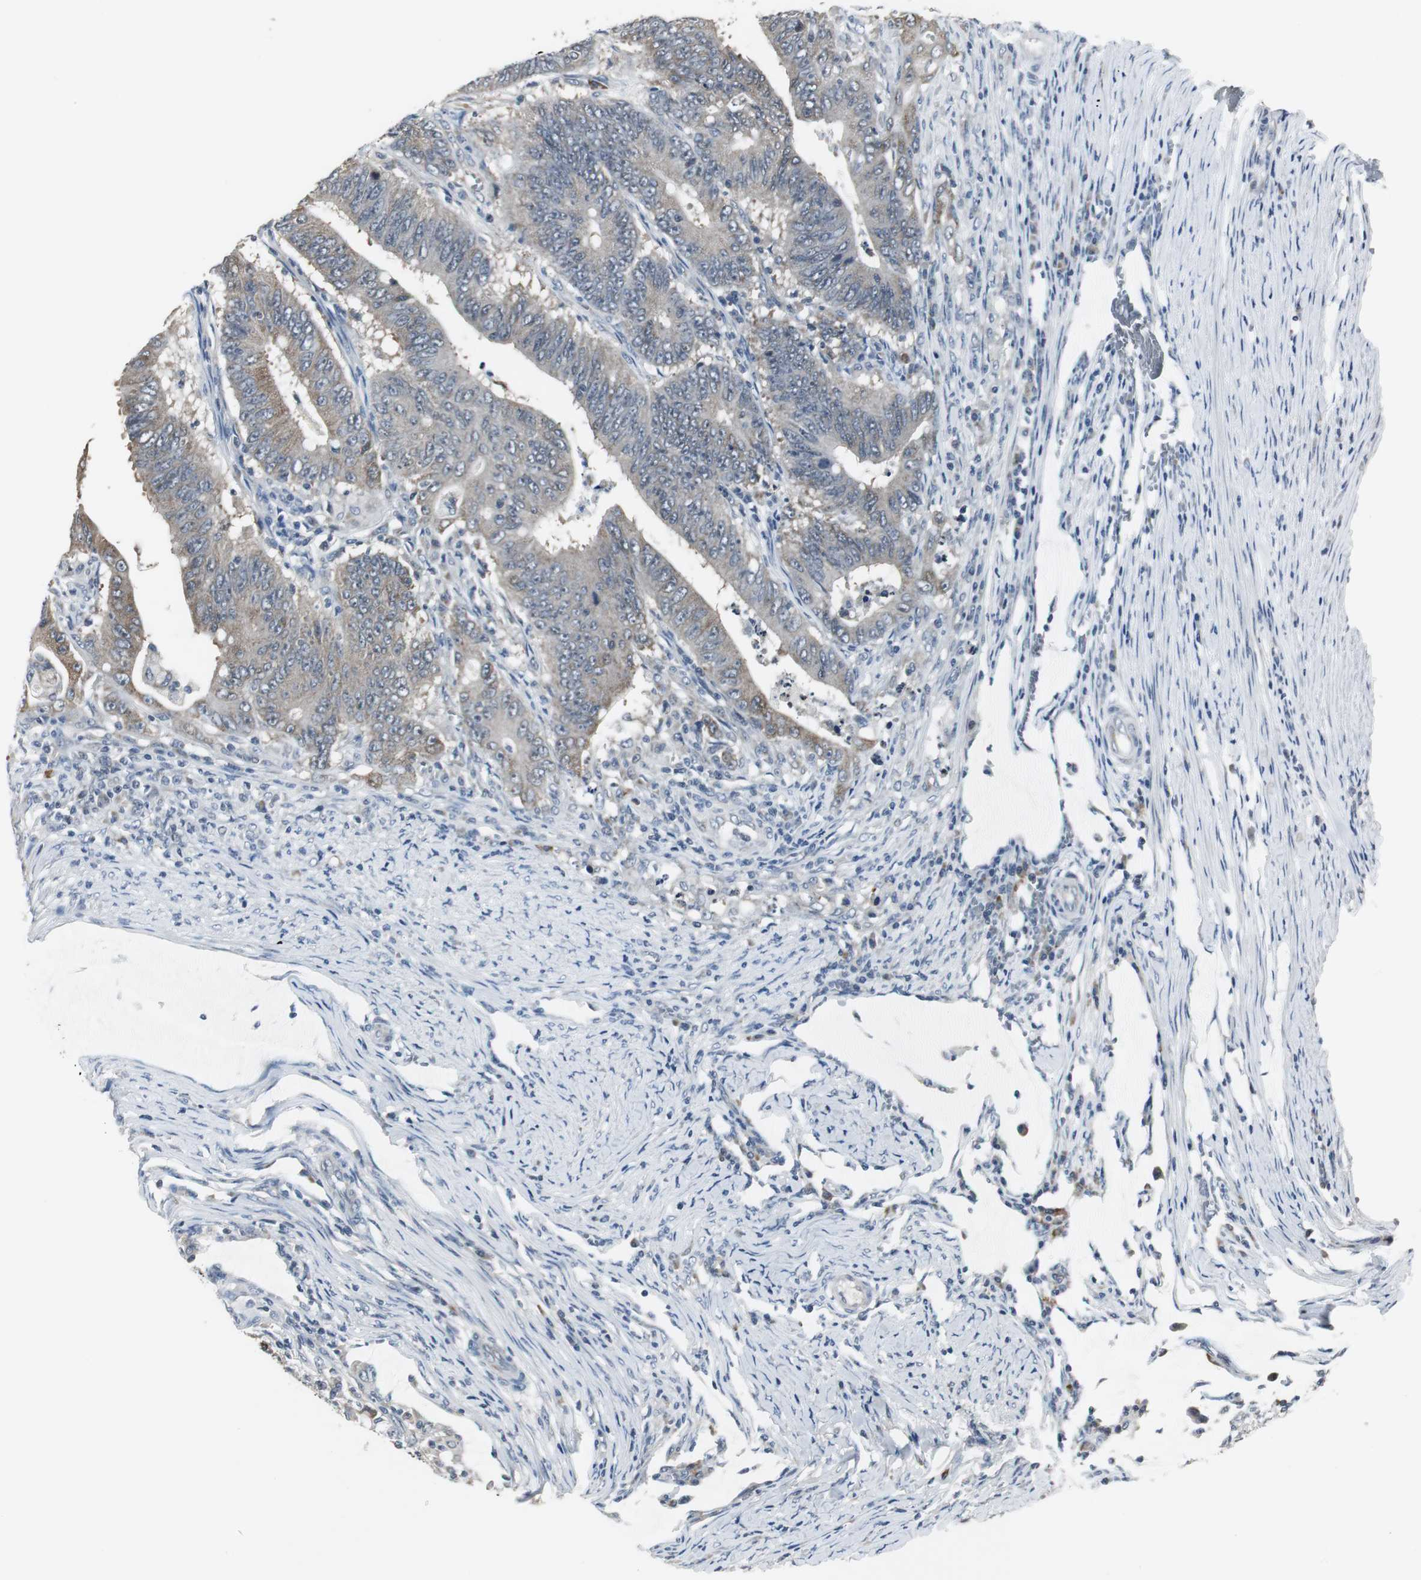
{"staining": {"intensity": "moderate", "quantity": "<25%", "location": "cytoplasmic/membranous"}, "tissue": "colorectal cancer", "cell_type": "Tumor cells", "image_type": "cancer", "snomed": [{"axis": "morphology", "description": "Adenocarcinoma, NOS"}, {"axis": "topography", "description": "Colon"}], "caption": "Immunohistochemistry of colorectal adenocarcinoma demonstrates low levels of moderate cytoplasmic/membranous expression in approximately <25% of tumor cells. The staining was performed using DAB (3,3'-diaminobenzidine), with brown indicating positive protein expression. Nuclei are stained blue with hematoxylin.", "gene": "CCT5", "patient": {"sex": "male", "age": 45}}